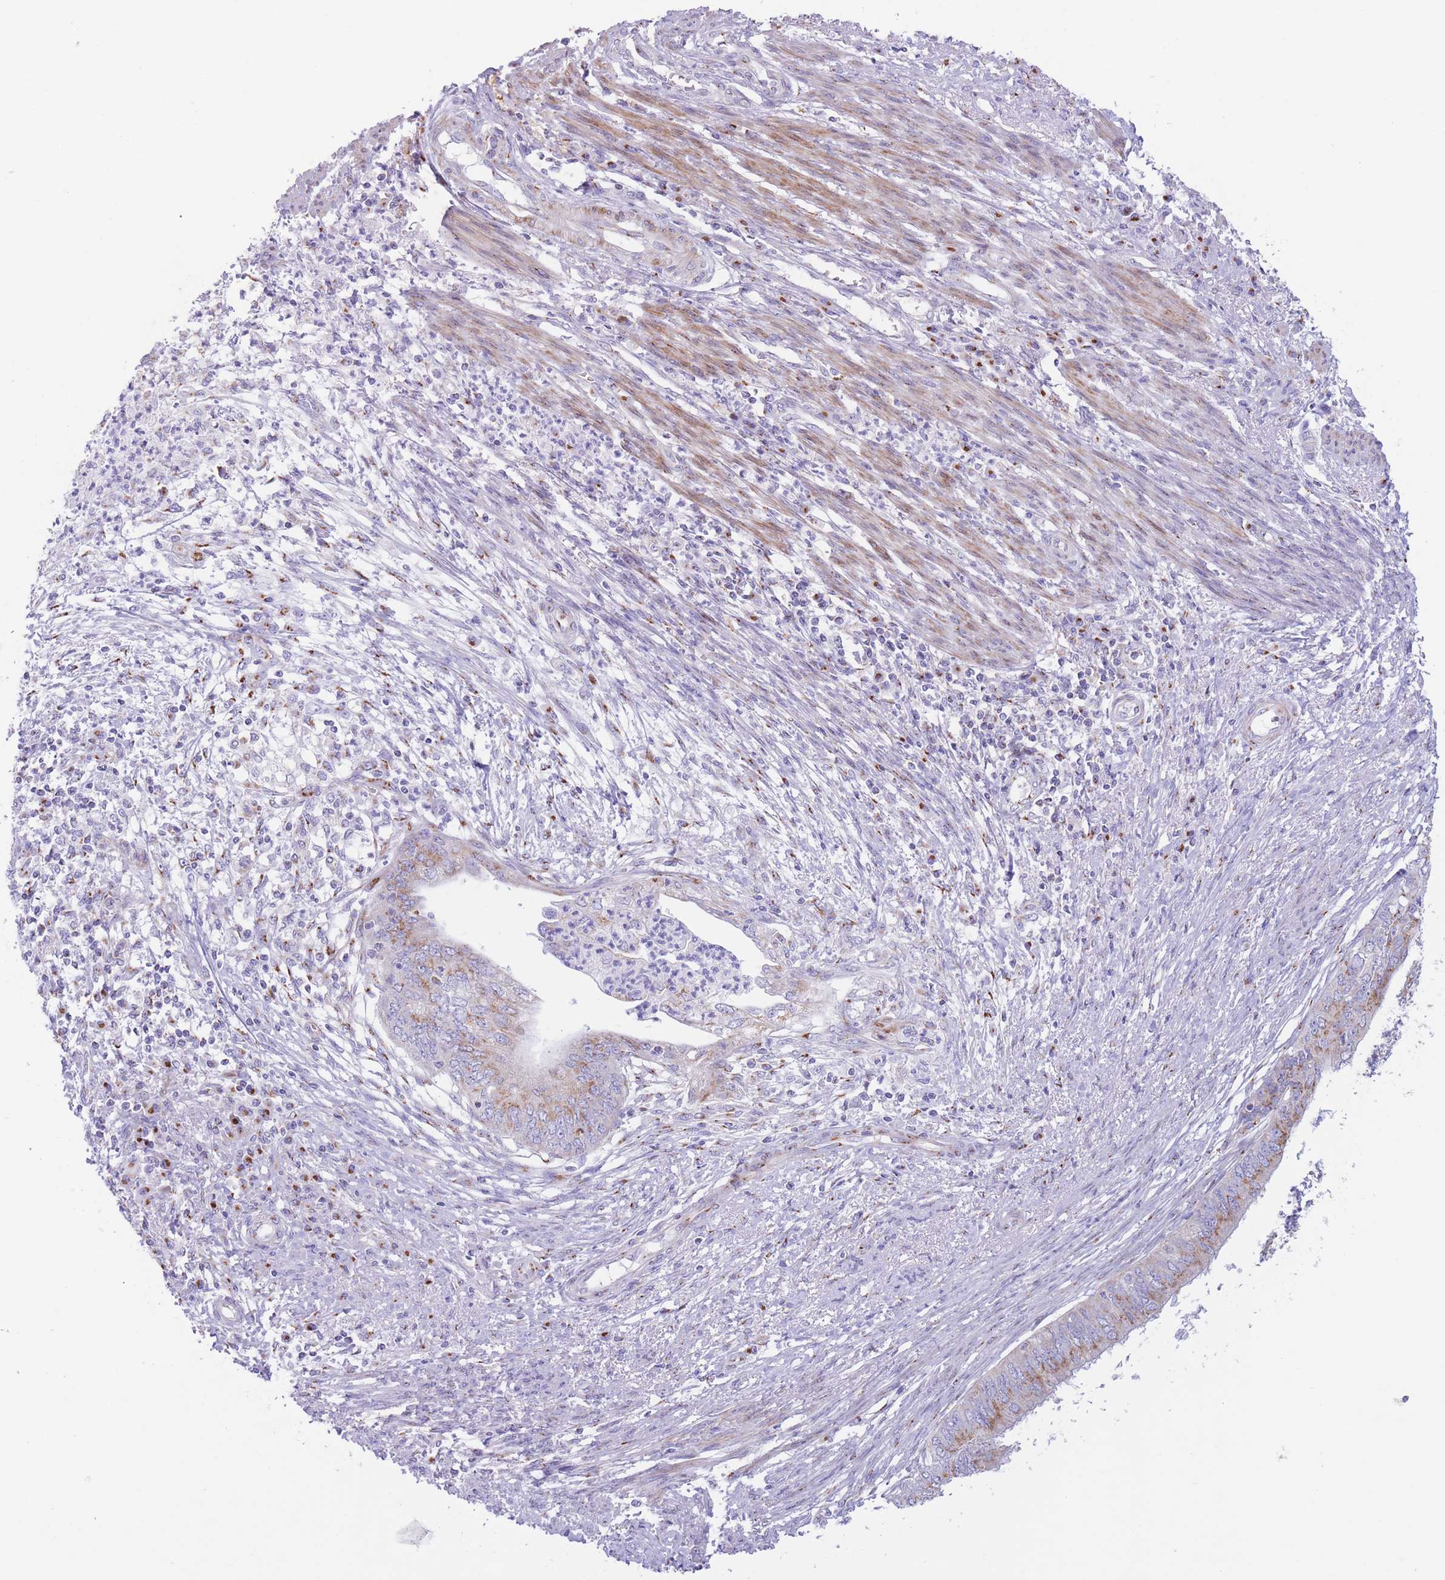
{"staining": {"intensity": "moderate", "quantity": ">75%", "location": "cytoplasmic/membranous"}, "tissue": "endometrial cancer", "cell_type": "Tumor cells", "image_type": "cancer", "snomed": [{"axis": "morphology", "description": "Adenocarcinoma, NOS"}, {"axis": "topography", "description": "Endometrium"}], "caption": "Immunohistochemistry of human endometrial cancer demonstrates medium levels of moderate cytoplasmic/membranous staining in about >75% of tumor cells.", "gene": "MPND", "patient": {"sex": "female", "age": 68}}